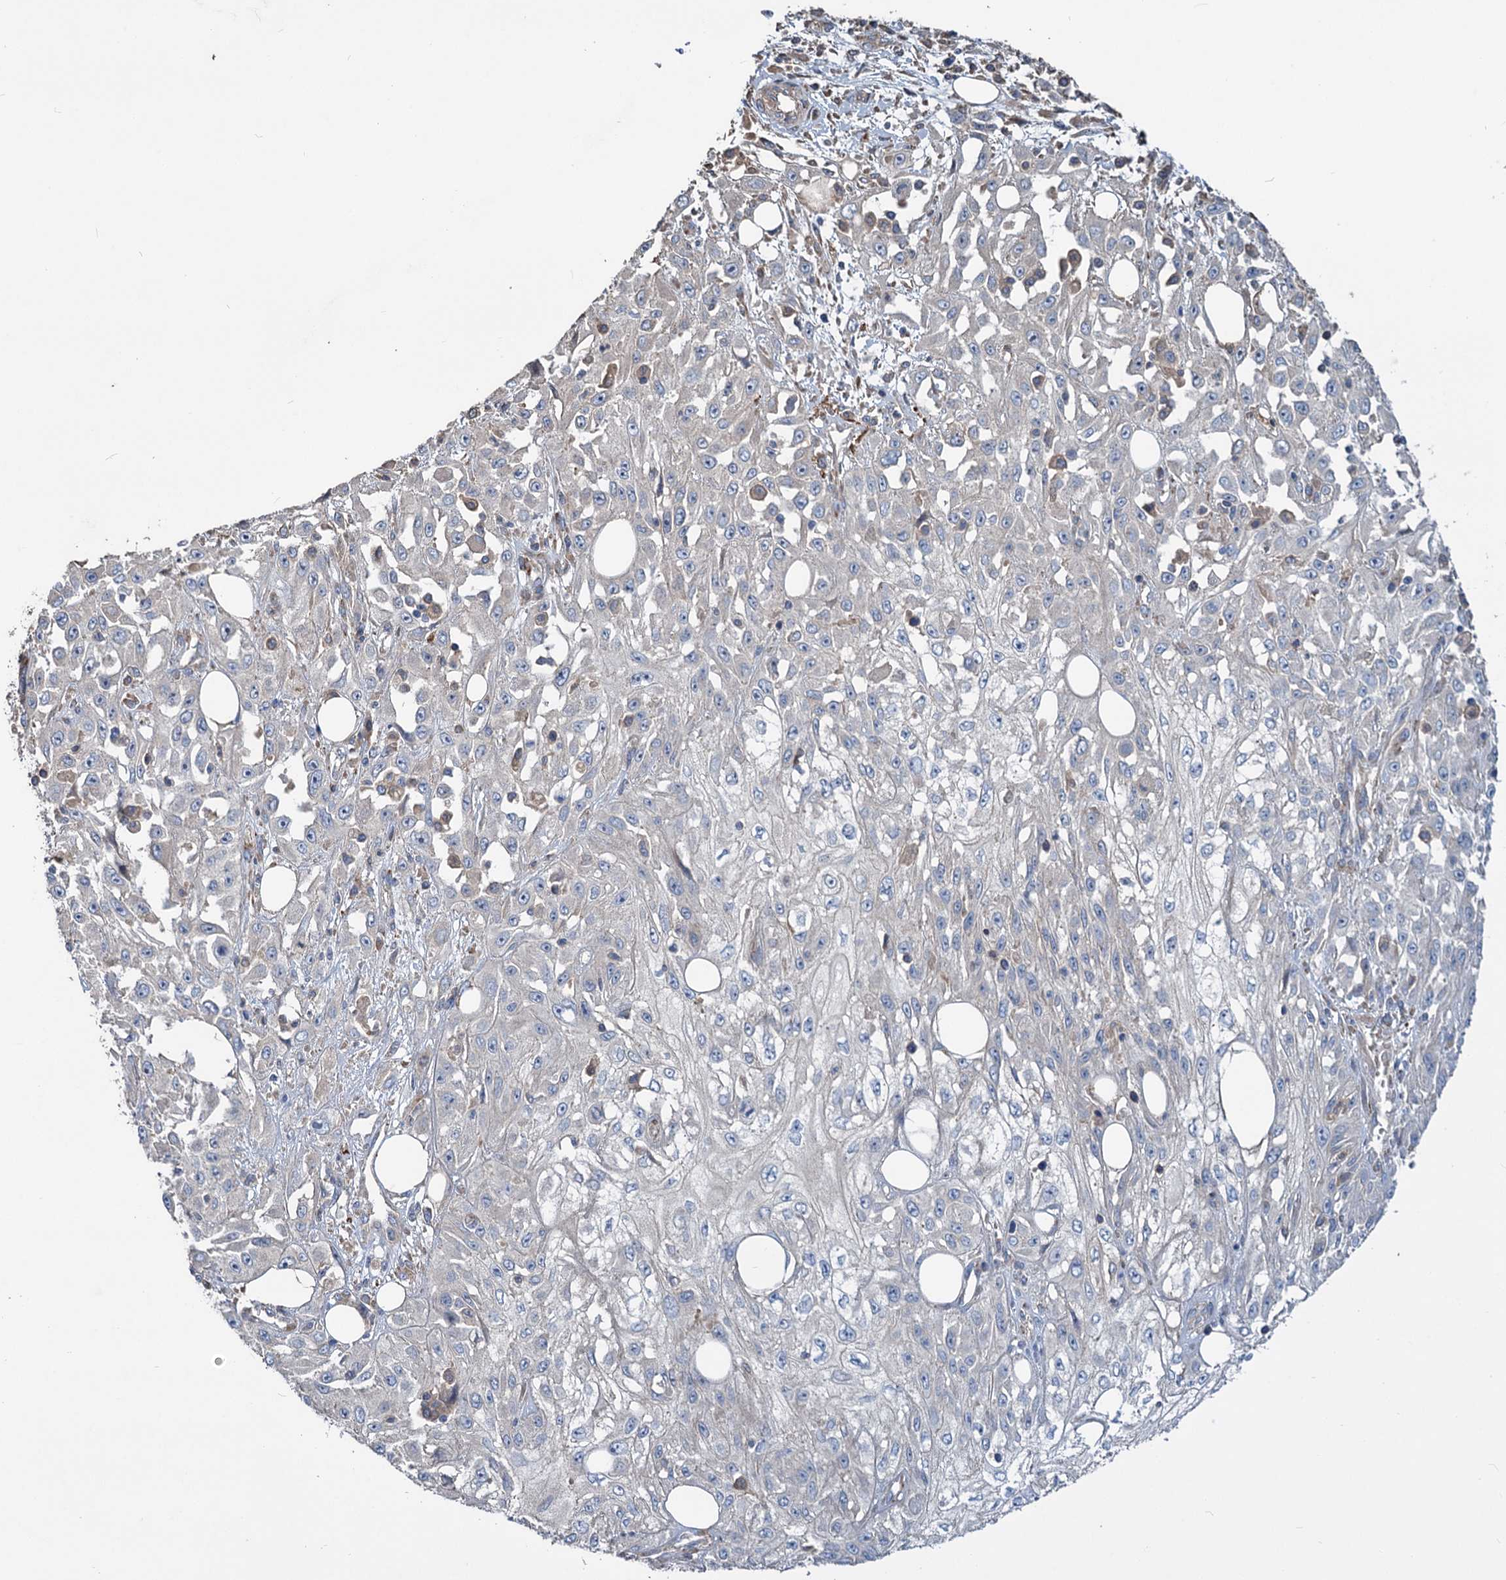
{"staining": {"intensity": "negative", "quantity": "none", "location": "none"}, "tissue": "skin cancer", "cell_type": "Tumor cells", "image_type": "cancer", "snomed": [{"axis": "morphology", "description": "Squamous cell carcinoma, NOS"}, {"axis": "morphology", "description": "Squamous cell carcinoma, metastatic, NOS"}, {"axis": "topography", "description": "Skin"}, {"axis": "topography", "description": "Lymph node"}], "caption": "Skin squamous cell carcinoma was stained to show a protein in brown. There is no significant staining in tumor cells.", "gene": "URAD", "patient": {"sex": "male", "age": 75}}